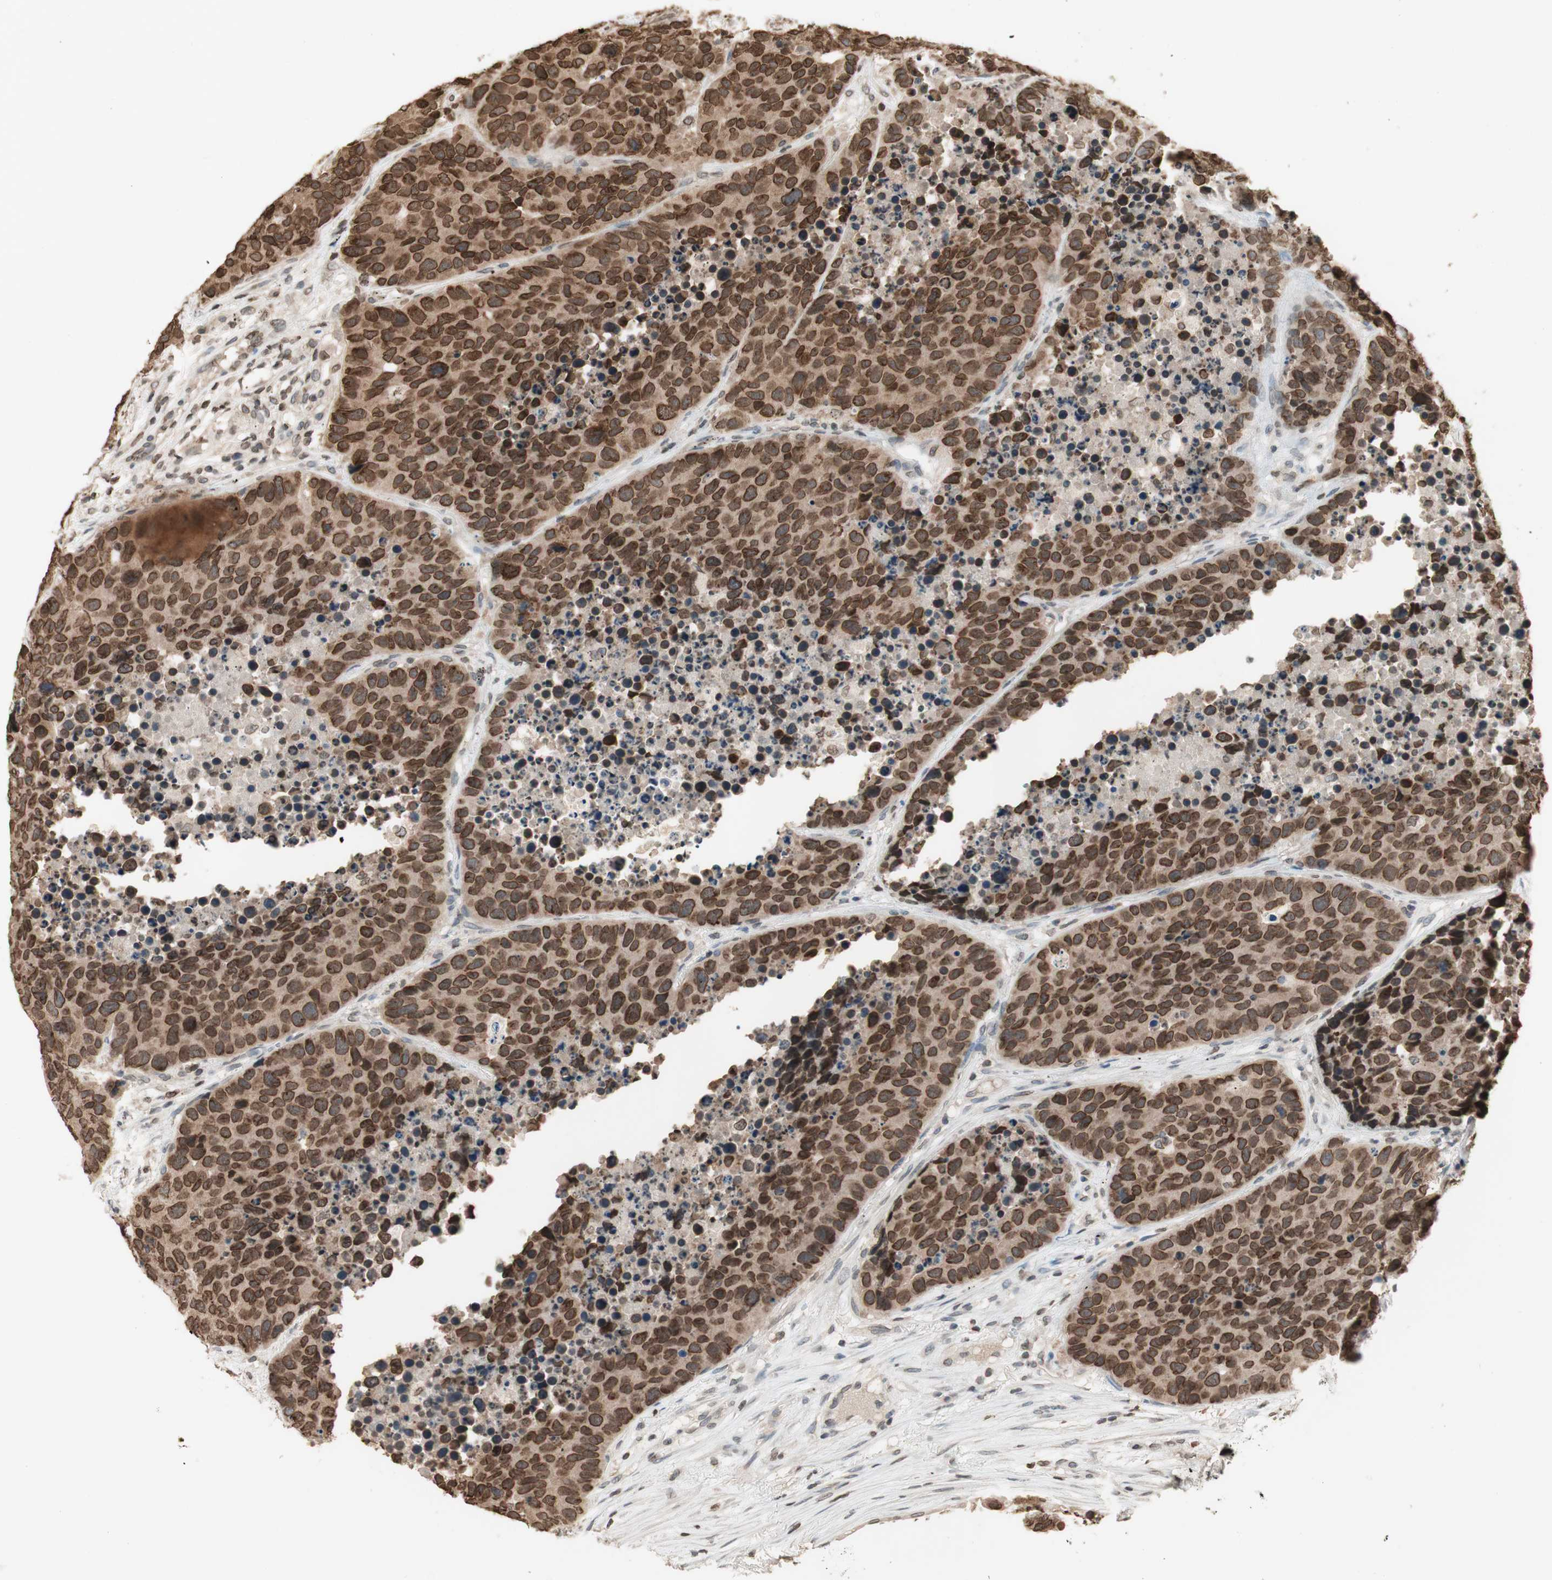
{"staining": {"intensity": "moderate", "quantity": ">75%", "location": "cytoplasmic/membranous,nuclear"}, "tissue": "carcinoid", "cell_type": "Tumor cells", "image_type": "cancer", "snomed": [{"axis": "morphology", "description": "Carcinoid, malignant, NOS"}, {"axis": "topography", "description": "Lung"}], "caption": "Immunohistochemical staining of carcinoid (malignant) exhibits moderate cytoplasmic/membranous and nuclear protein positivity in approximately >75% of tumor cells. The staining was performed using DAB to visualize the protein expression in brown, while the nuclei were stained in blue with hematoxylin (Magnification: 20x).", "gene": "TMPO", "patient": {"sex": "male", "age": 60}}